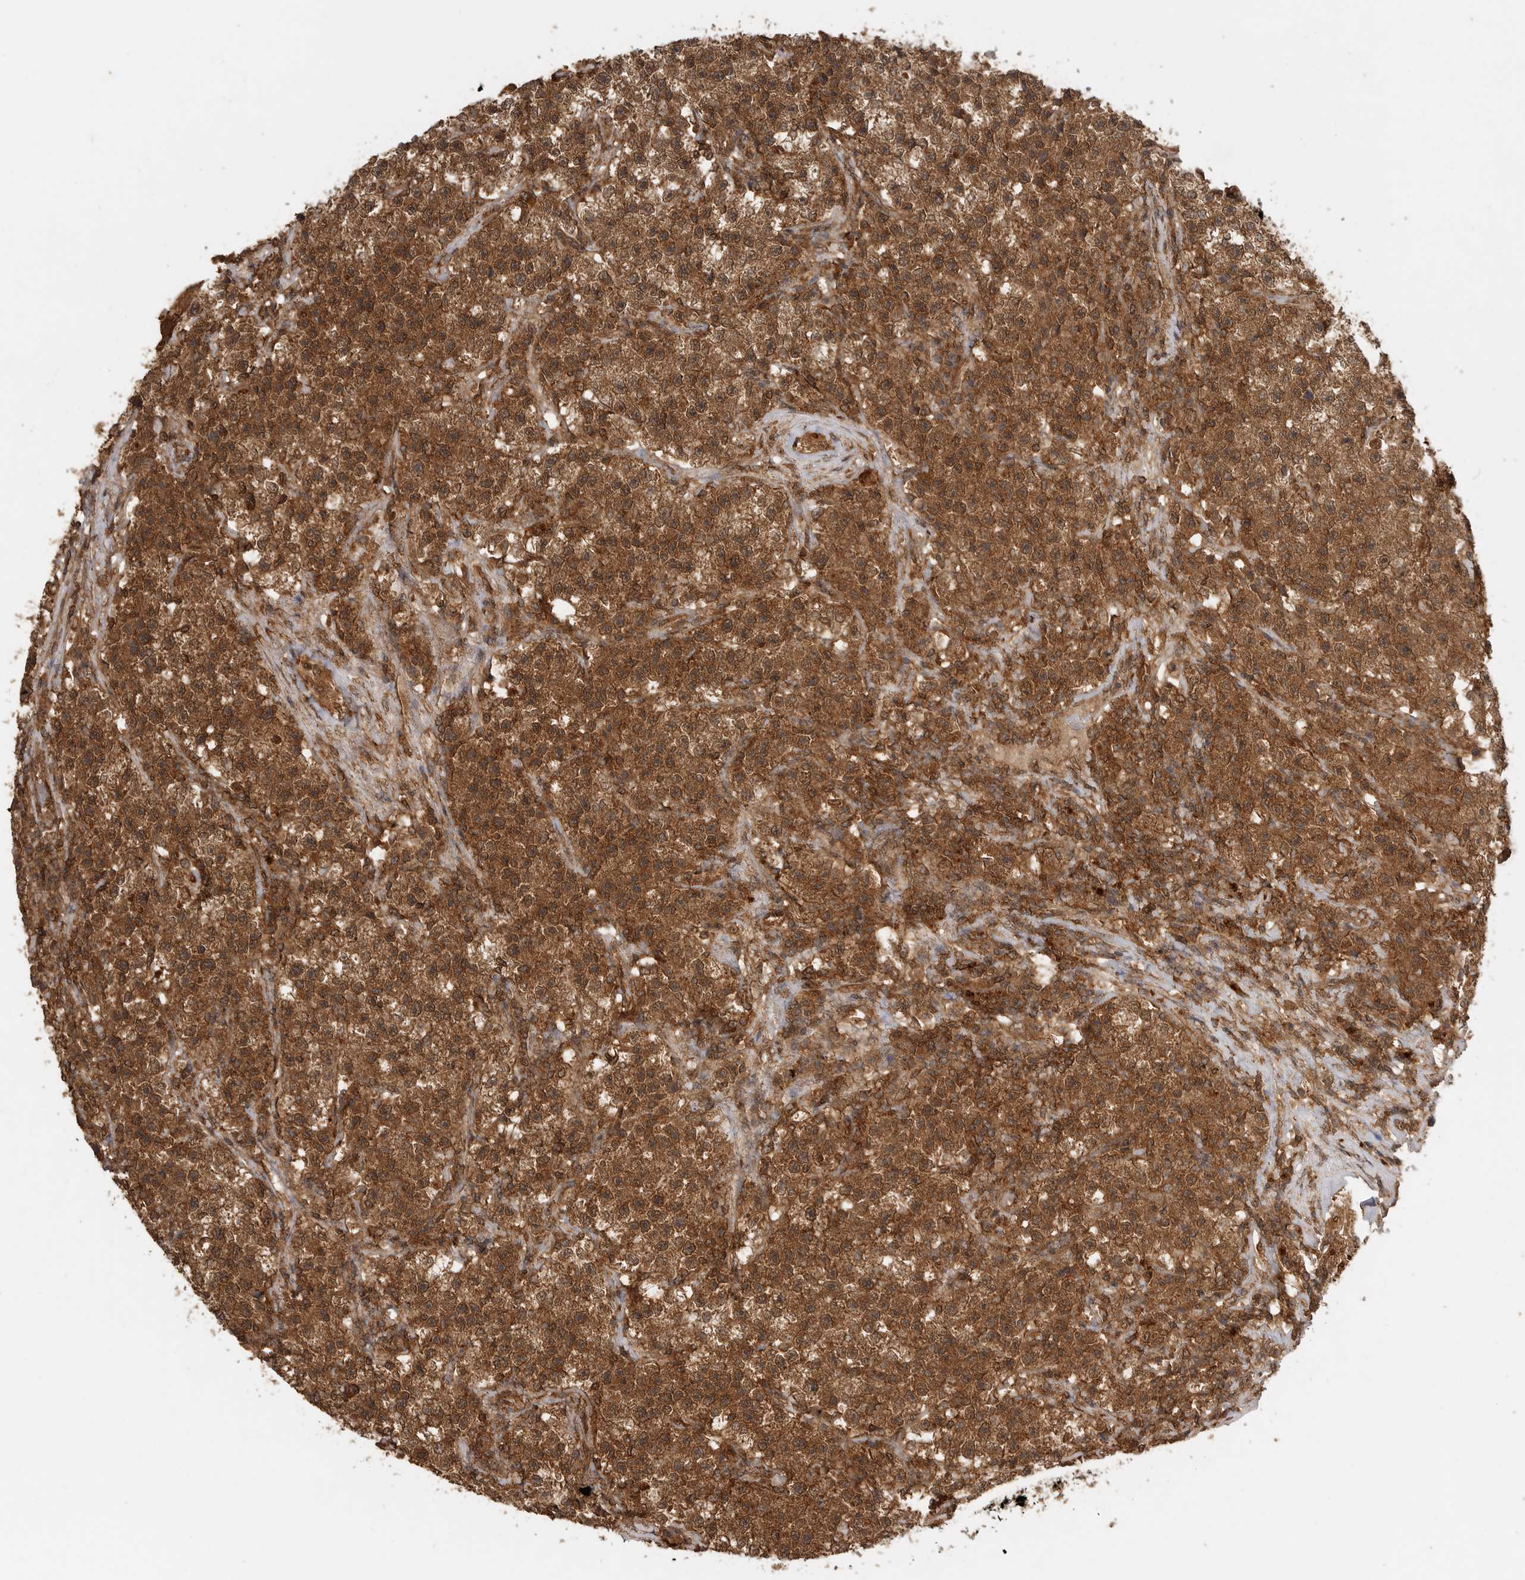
{"staining": {"intensity": "moderate", "quantity": ">75%", "location": "cytoplasmic/membranous,nuclear"}, "tissue": "testis cancer", "cell_type": "Tumor cells", "image_type": "cancer", "snomed": [{"axis": "morphology", "description": "Seminoma, NOS"}, {"axis": "topography", "description": "Testis"}], "caption": "DAB (3,3'-diaminobenzidine) immunohistochemical staining of testis cancer (seminoma) displays moderate cytoplasmic/membranous and nuclear protein positivity in approximately >75% of tumor cells.", "gene": "ICOSLG", "patient": {"sex": "male", "age": 22}}